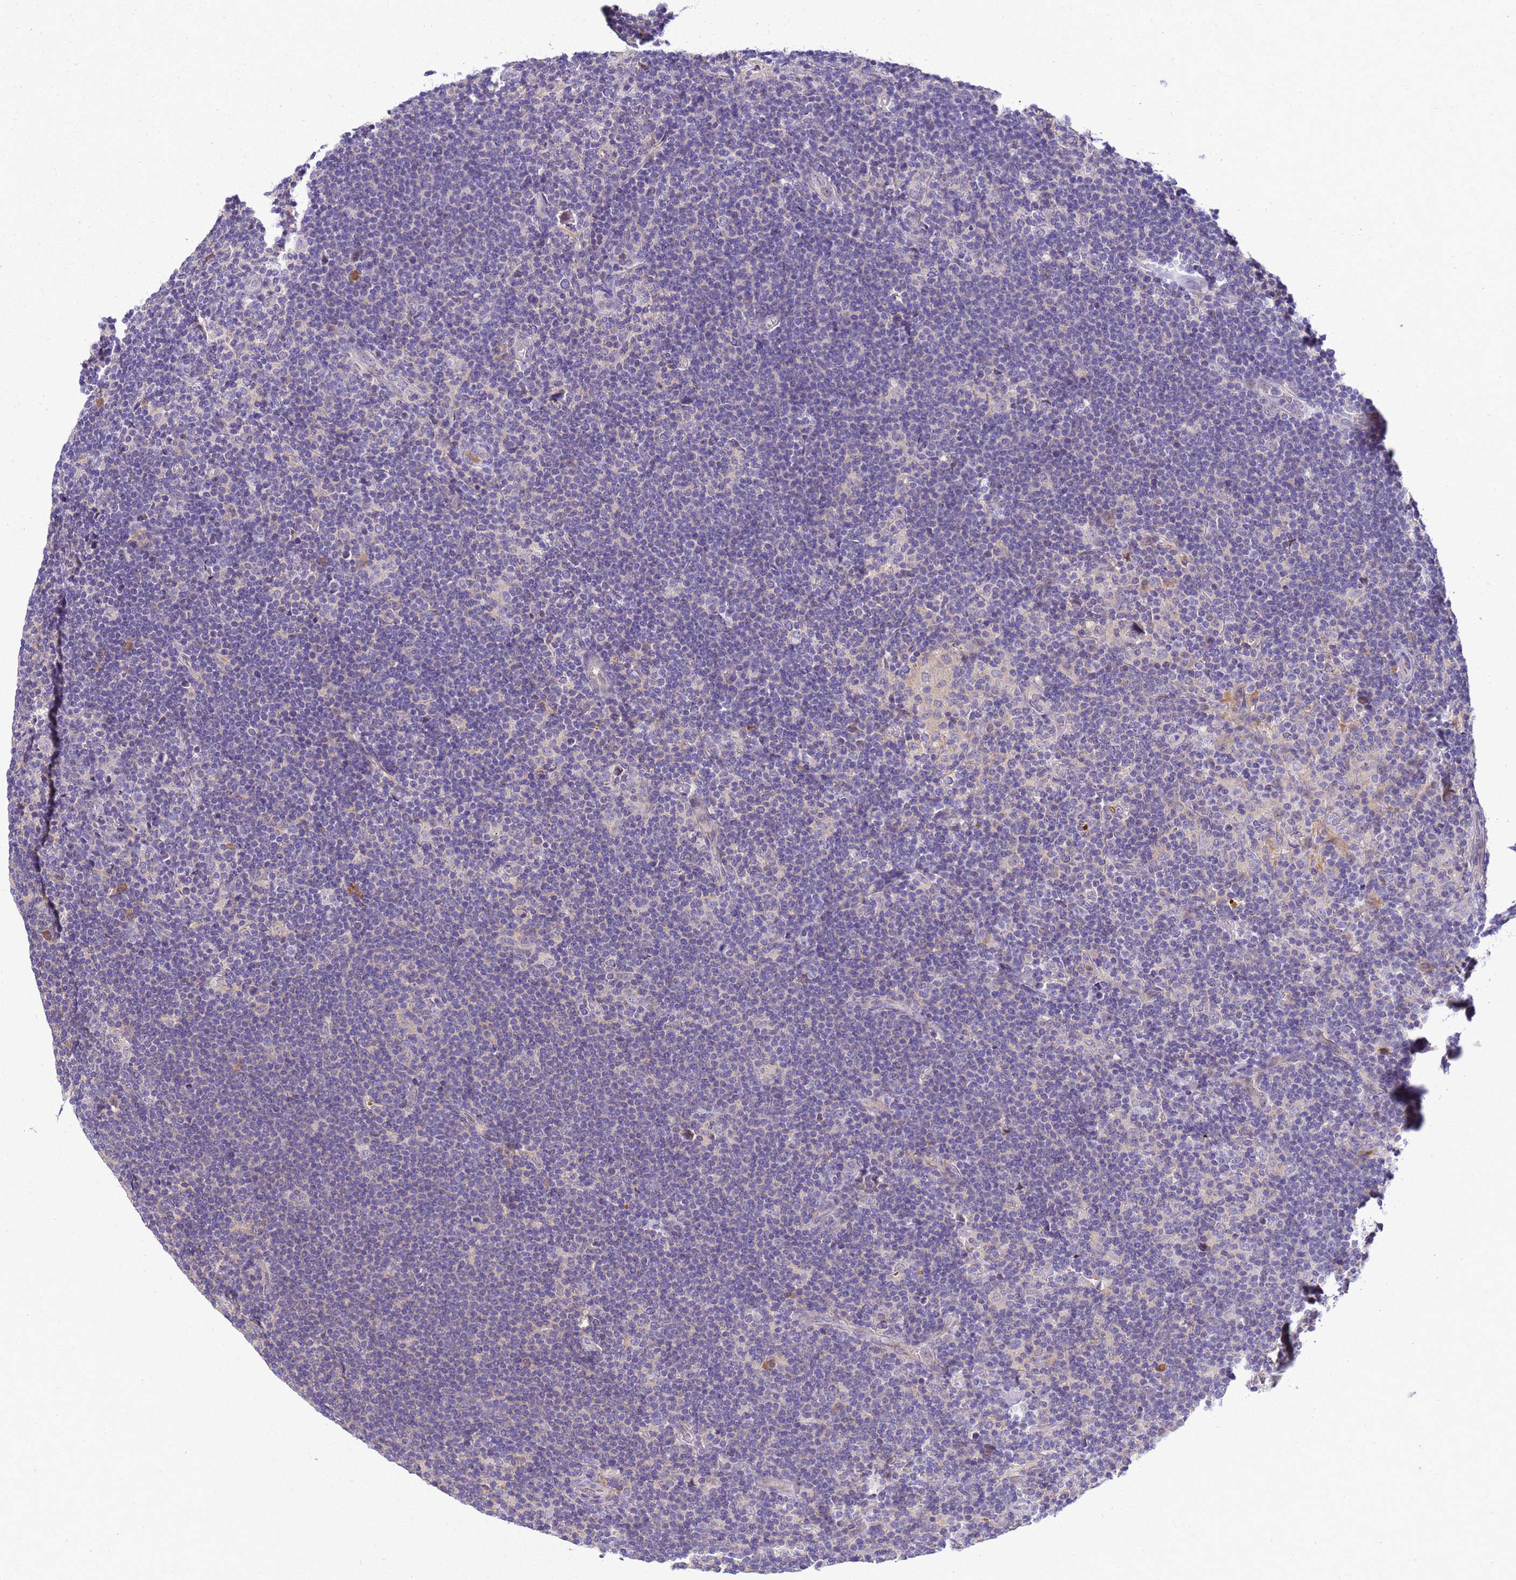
{"staining": {"intensity": "negative", "quantity": "none", "location": "none"}, "tissue": "lymphoma", "cell_type": "Tumor cells", "image_type": "cancer", "snomed": [{"axis": "morphology", "description": "Hodgkin's disease, NOS"}, {"axis": "topography", "description": "Lymph node"}], "caption": "Lymphoma was stained to show a protein in brown. There is no significant staining in tumor cells. (Brightfield microscopy of DAB (3,3'-diaminobenzidine) IHC at high magnification).", "gene": "TBCD", "patient": {"sex": "female", "age": 57}}